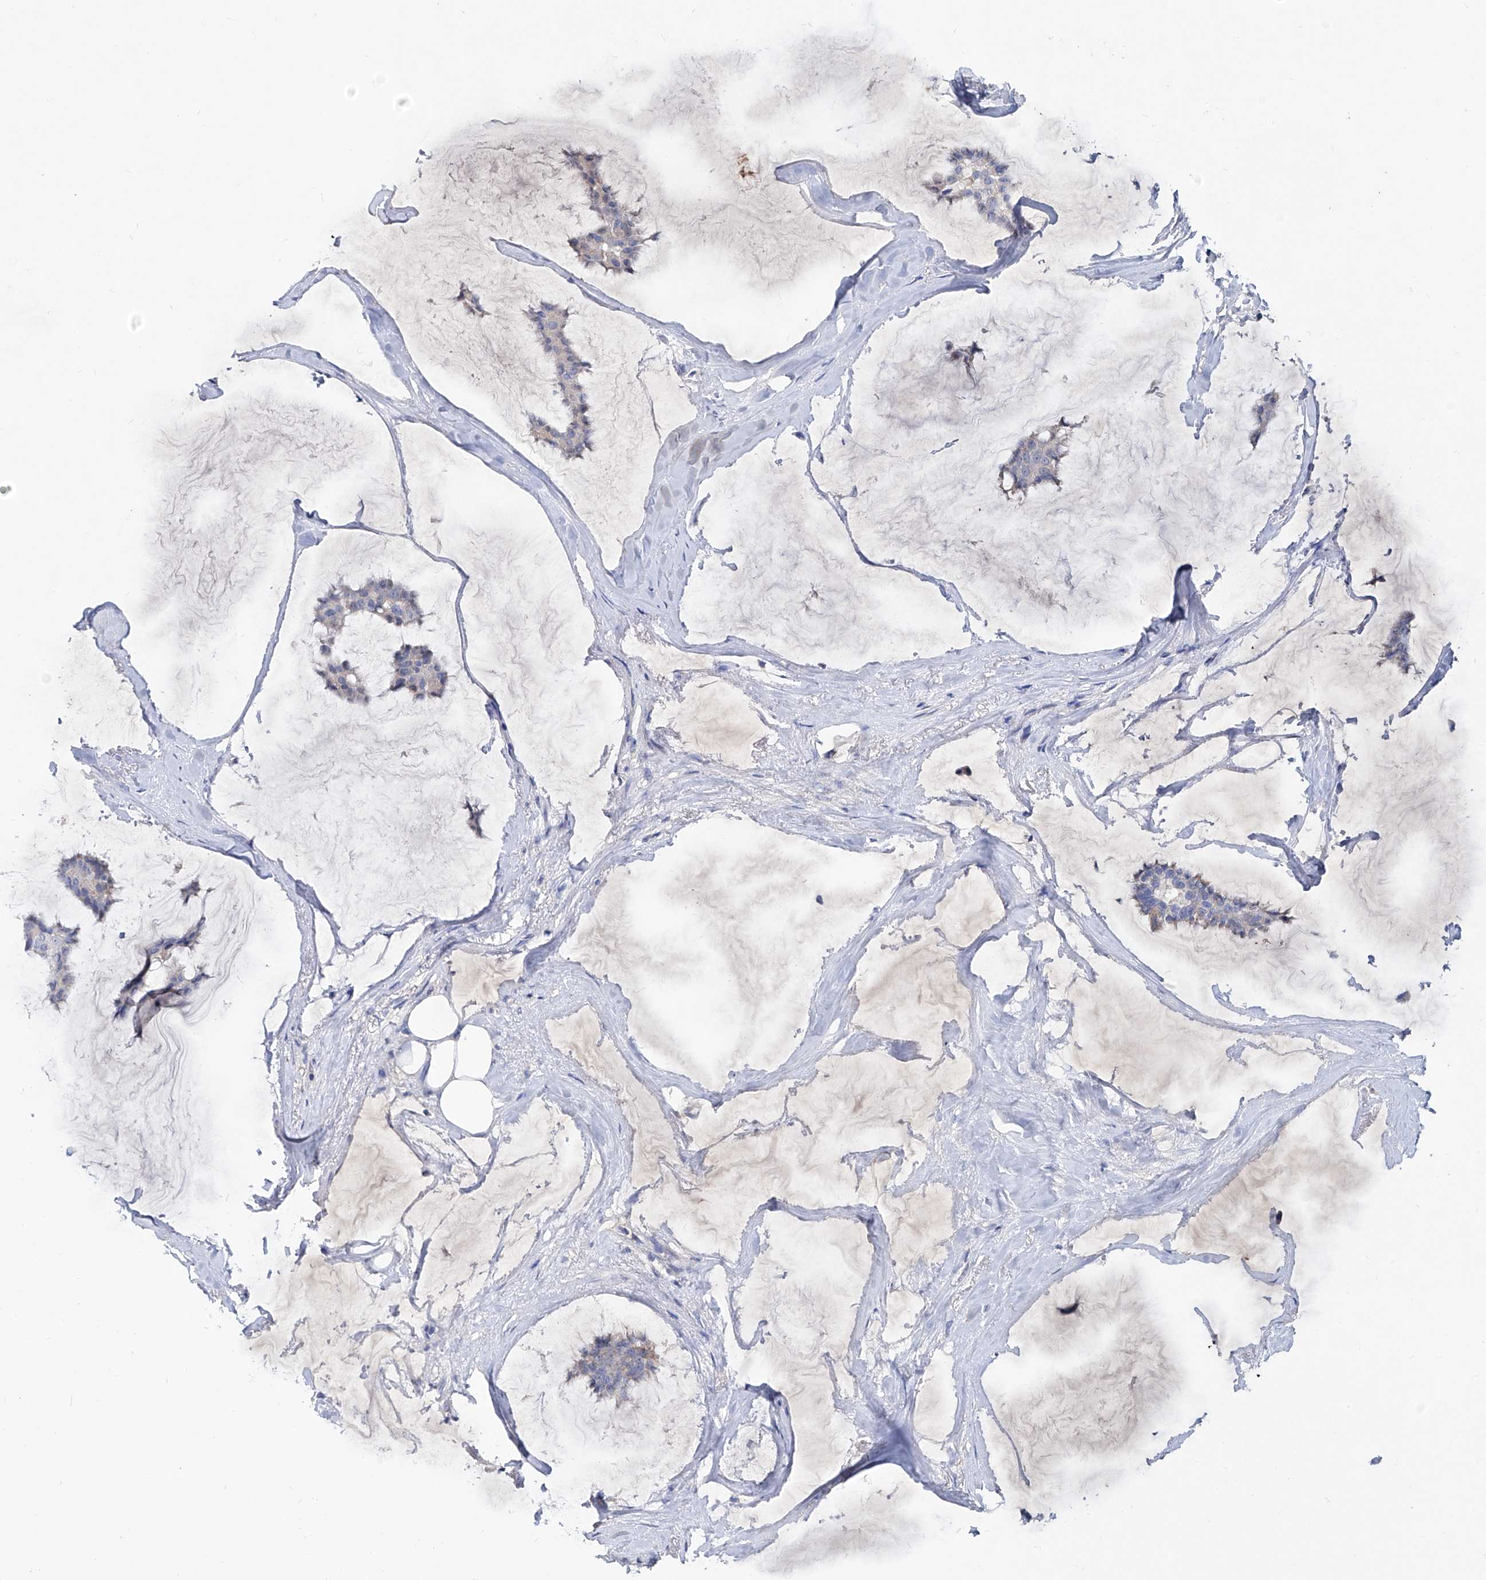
{"staining": {"intensity": "negative", "quantity": "none", "location": "none"}, "tissue": "breast cancer", "cell_type": "Tumor cells", "image_type": "cancer", "snomed": [{"axis": "morphology", "description": "Duct carcinoma"}, {"axis": "topography", "description": "Breast"}], "caption": "DAB immunohistochemical staining of human breast cancer shows no significant staining in tumor cells.", "gene": "KLHL17", "patient": {"sex": "female", "age": 93}}